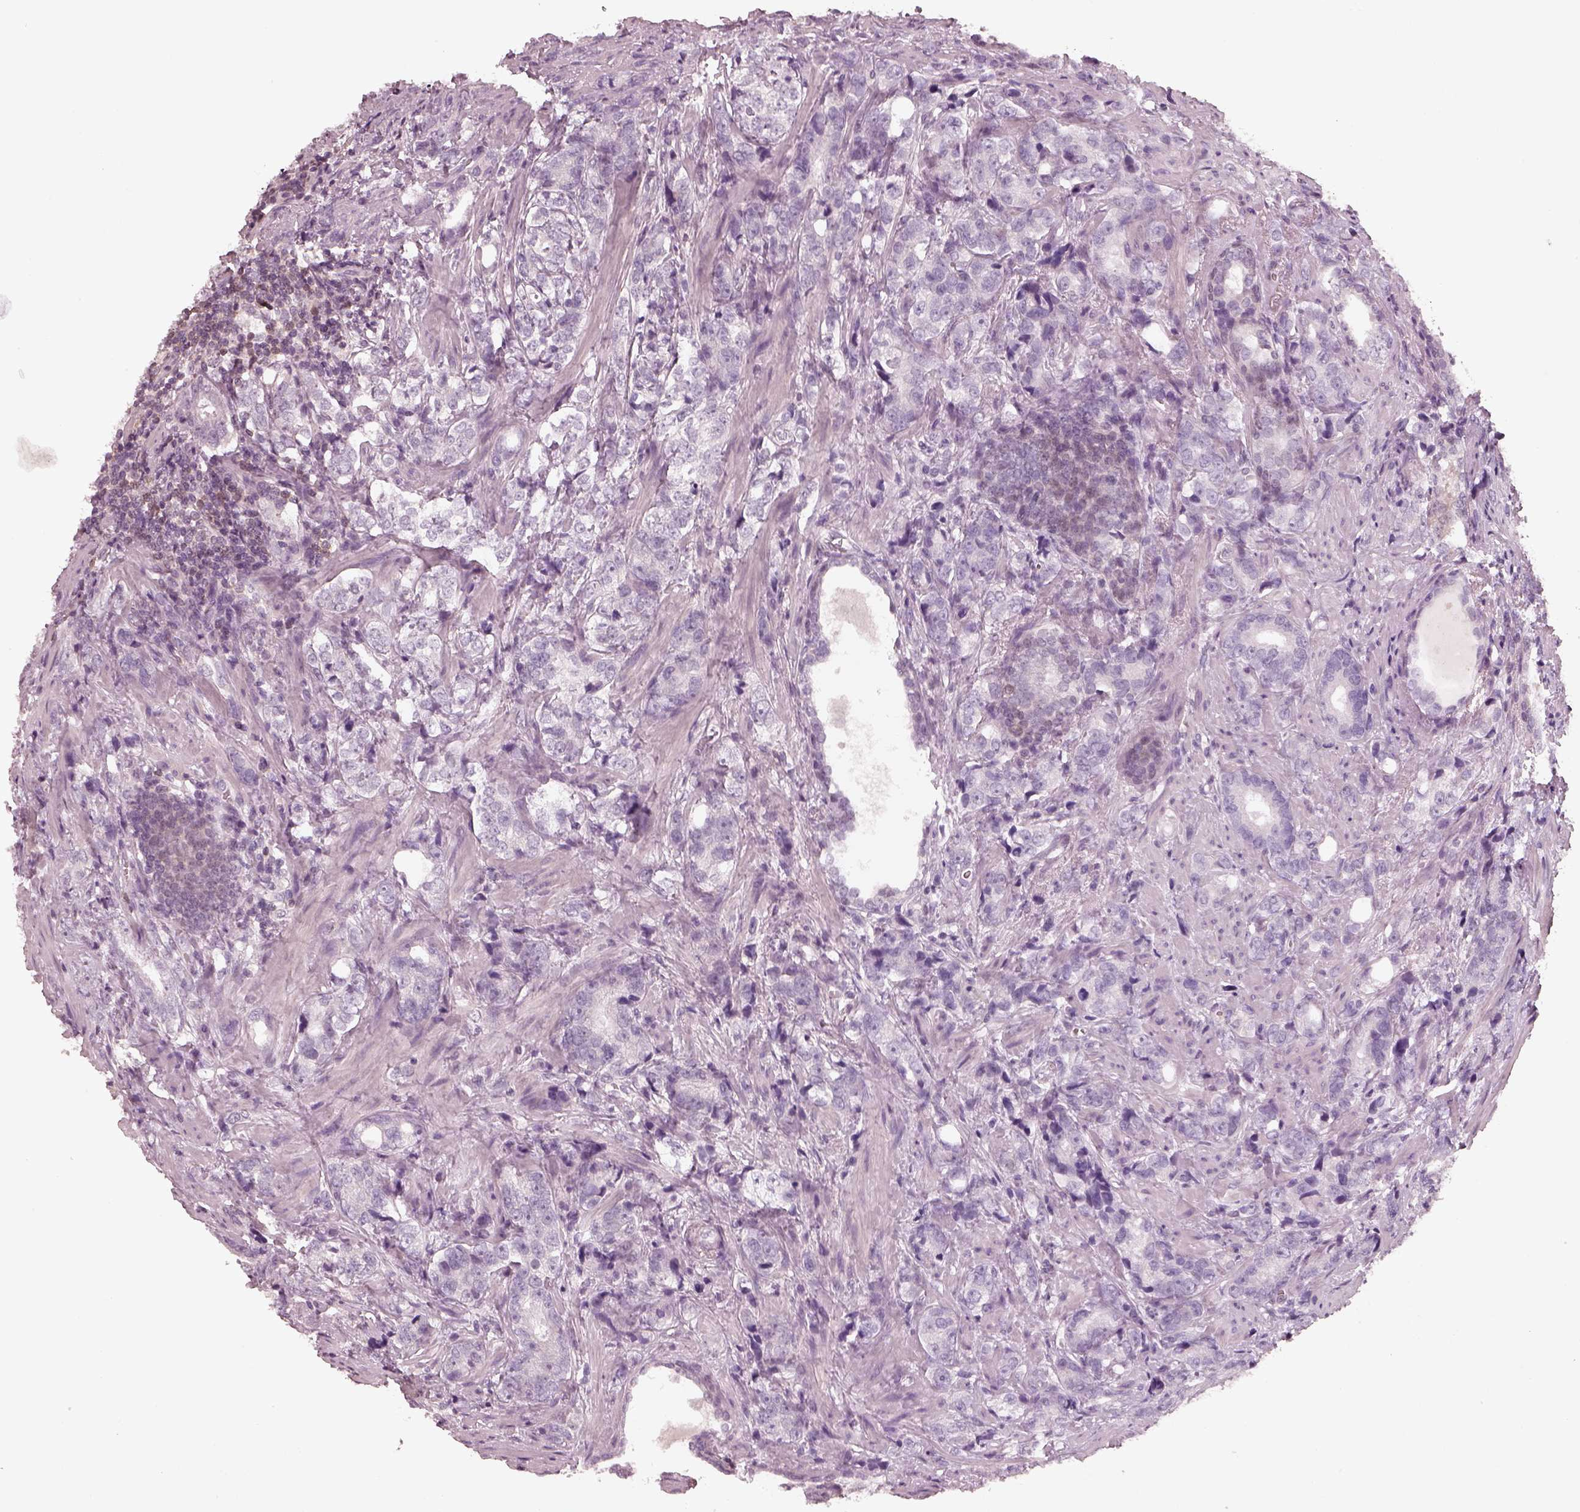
{"staining": {"intensity": "negative", "quantity": "none", "location": "none"}, "tissue": "prostate cancer", "cell_type": "Tumor cells", "image_type": "cancer", "snomed": [{"axis": "morphology", "description": "Adenocarcinoma, NOS"}, {"axis": "topography", "description": "Prostate and seminal vesicle, NOS"}], "caption": "Protein analysis of prostate adenocarcinoma reveals no significant expression in tumor cells.", "gene": "EGR4", "patient": {"sex": "male", "age": 63}}